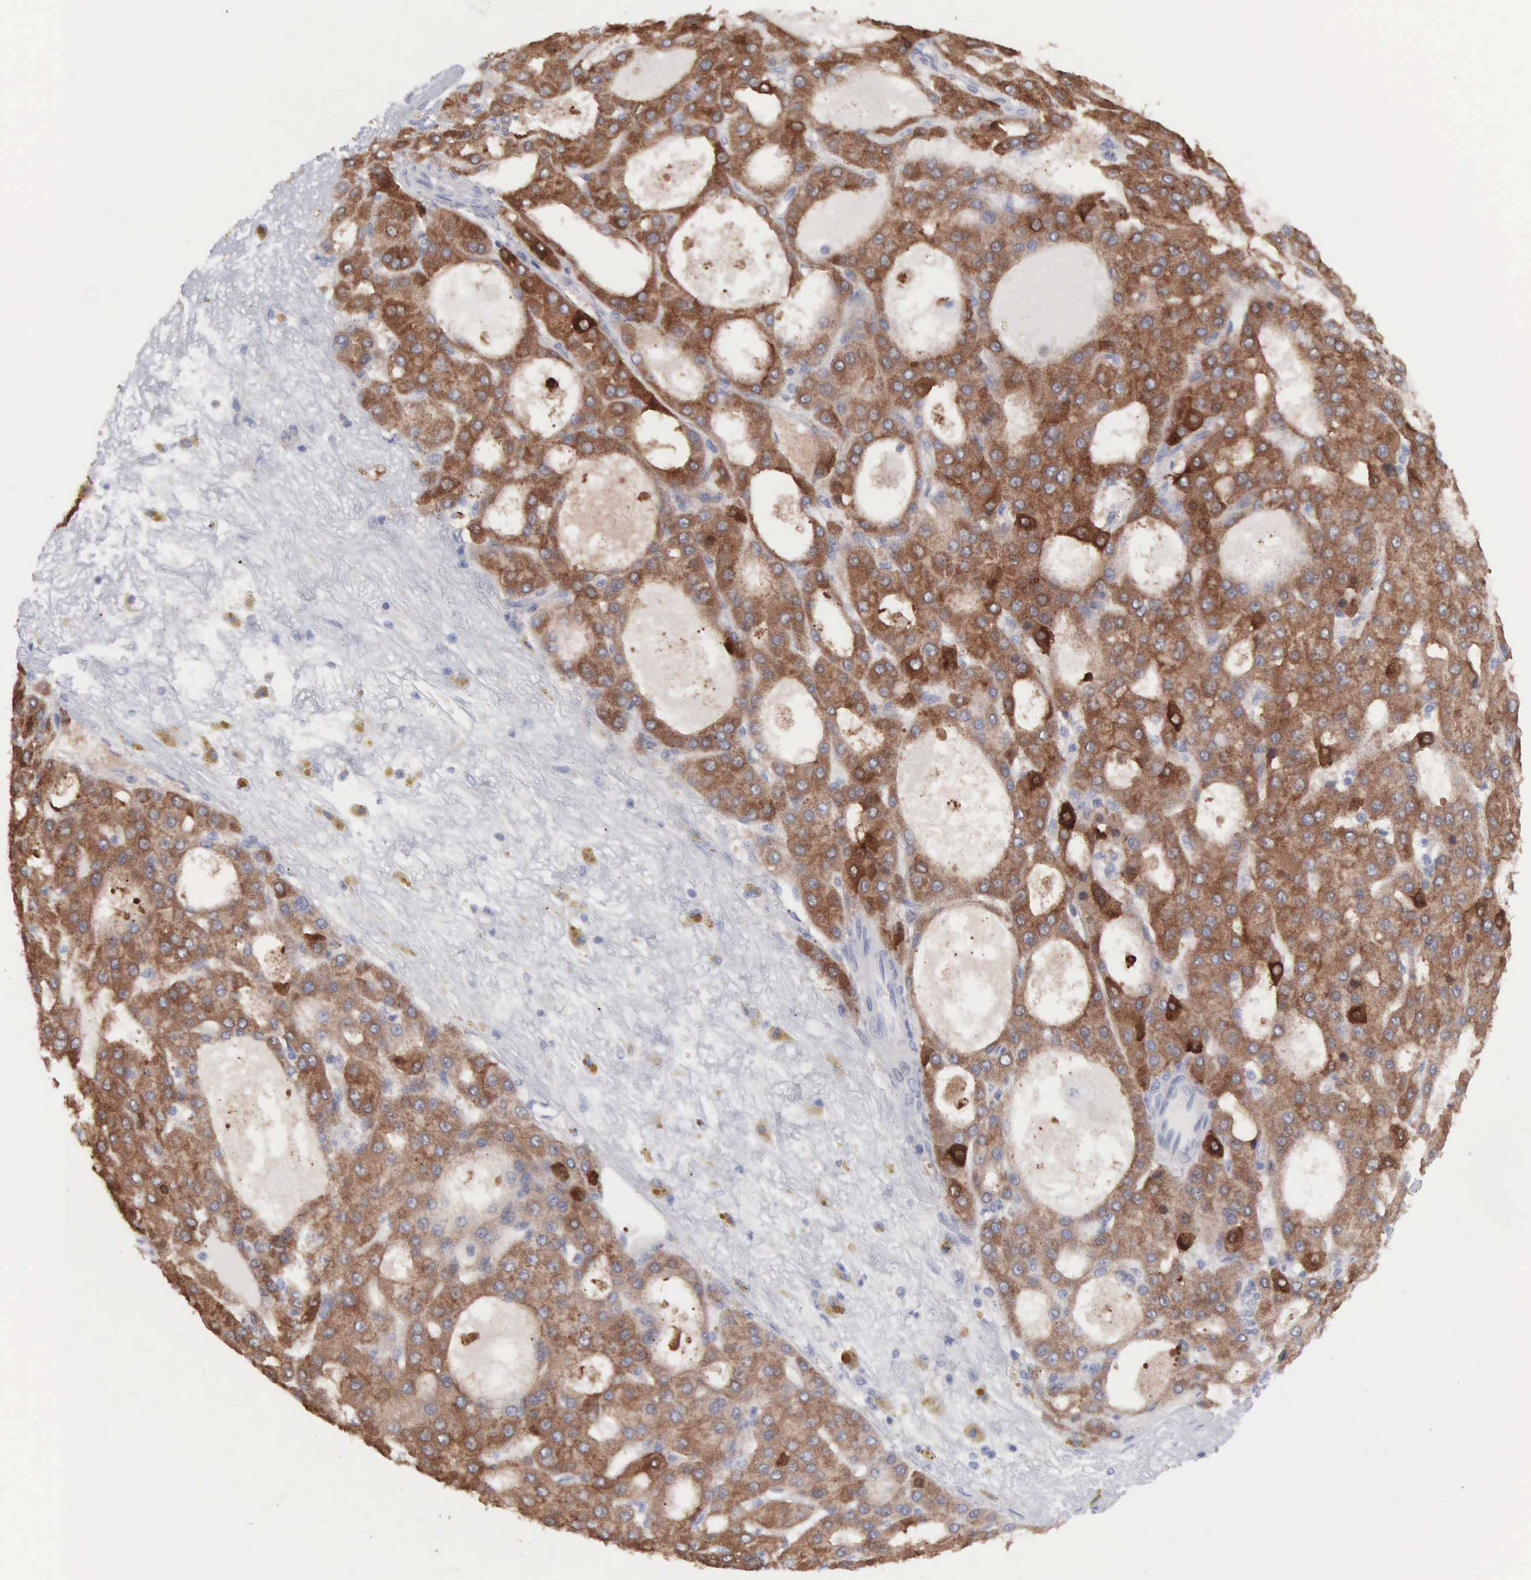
{"staining": {"intensity": "strong", "quantity": ">75%", "location": "cytoplasmic/membranous"}, "tissue": "liver cancer", "cell_type": "Tumor cells", "image_type": "cancer", "snomed": [{"axis": "morphology", "description": "Carcinoma, Hepatocellular, NOS"}, {"axis": "topography", "description": "Liver"}], "caption": "DAB immunohistochemical staining of human liver cancer exhibits strong cytoplasmic/membranous protein staining in about >75% of tumor cells. The staining was performed using DAB, with brown indicating positive protein expression. Nuclei are stained blue with hematoxylin.", "gene": "MTHFD1", "patient": {"sex": "male", "age": 47}}